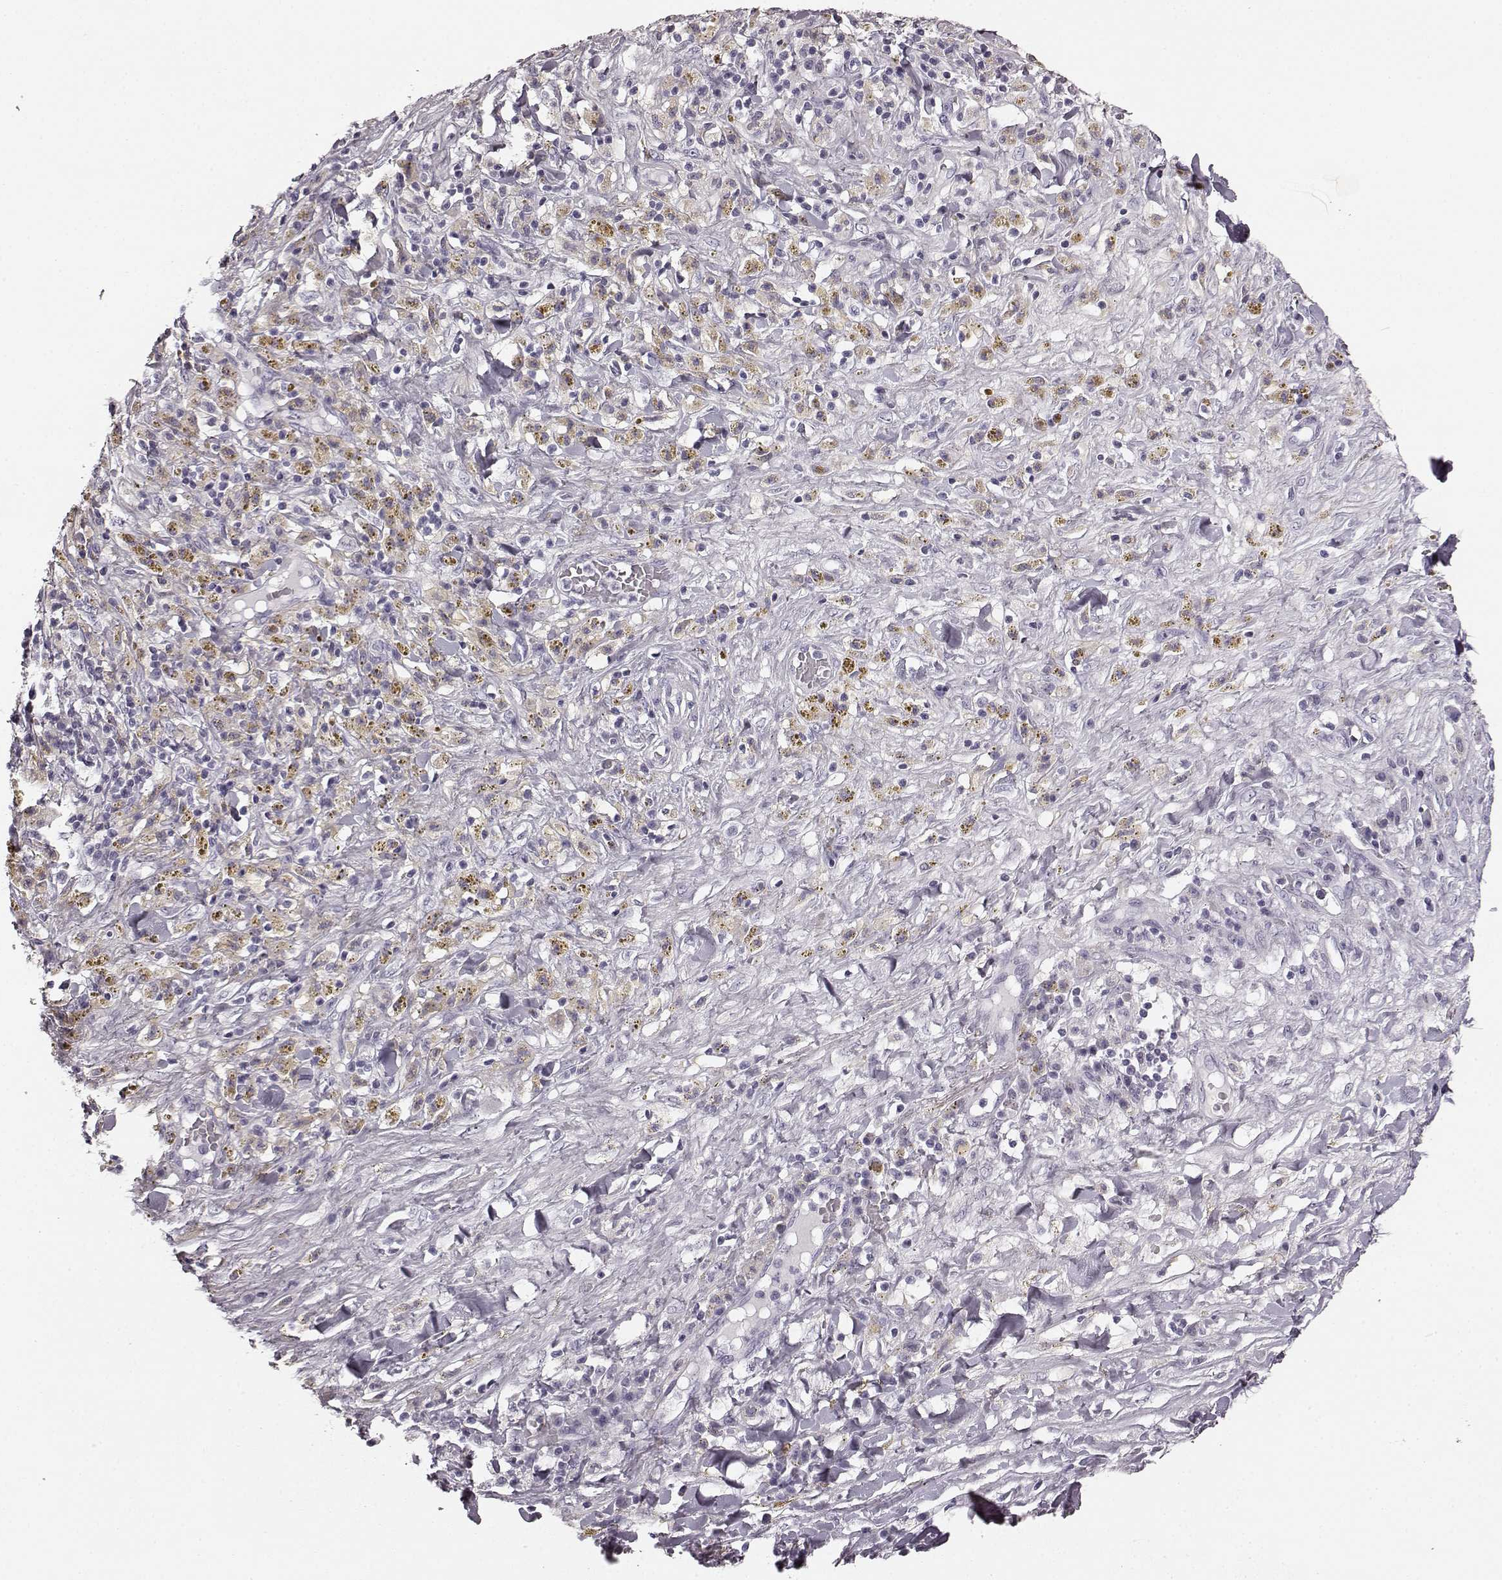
{"staining": {"intensity": "negative", "quantity": "none", "location": "none"}, "tissue": "melanoma", "cell_type": "Tumor cells", "image_type": "cancer", "snomed": [{"axis": "morphology", "description": "Malignant melanoma, NOS"}, {"axis": "topography", "description": "Skin"}], "caption": "Tumor cells are negative for protein expression in human melanoma.", "gene": "TMPRSS15", "patient": {"sex": "female", "age": 91}}